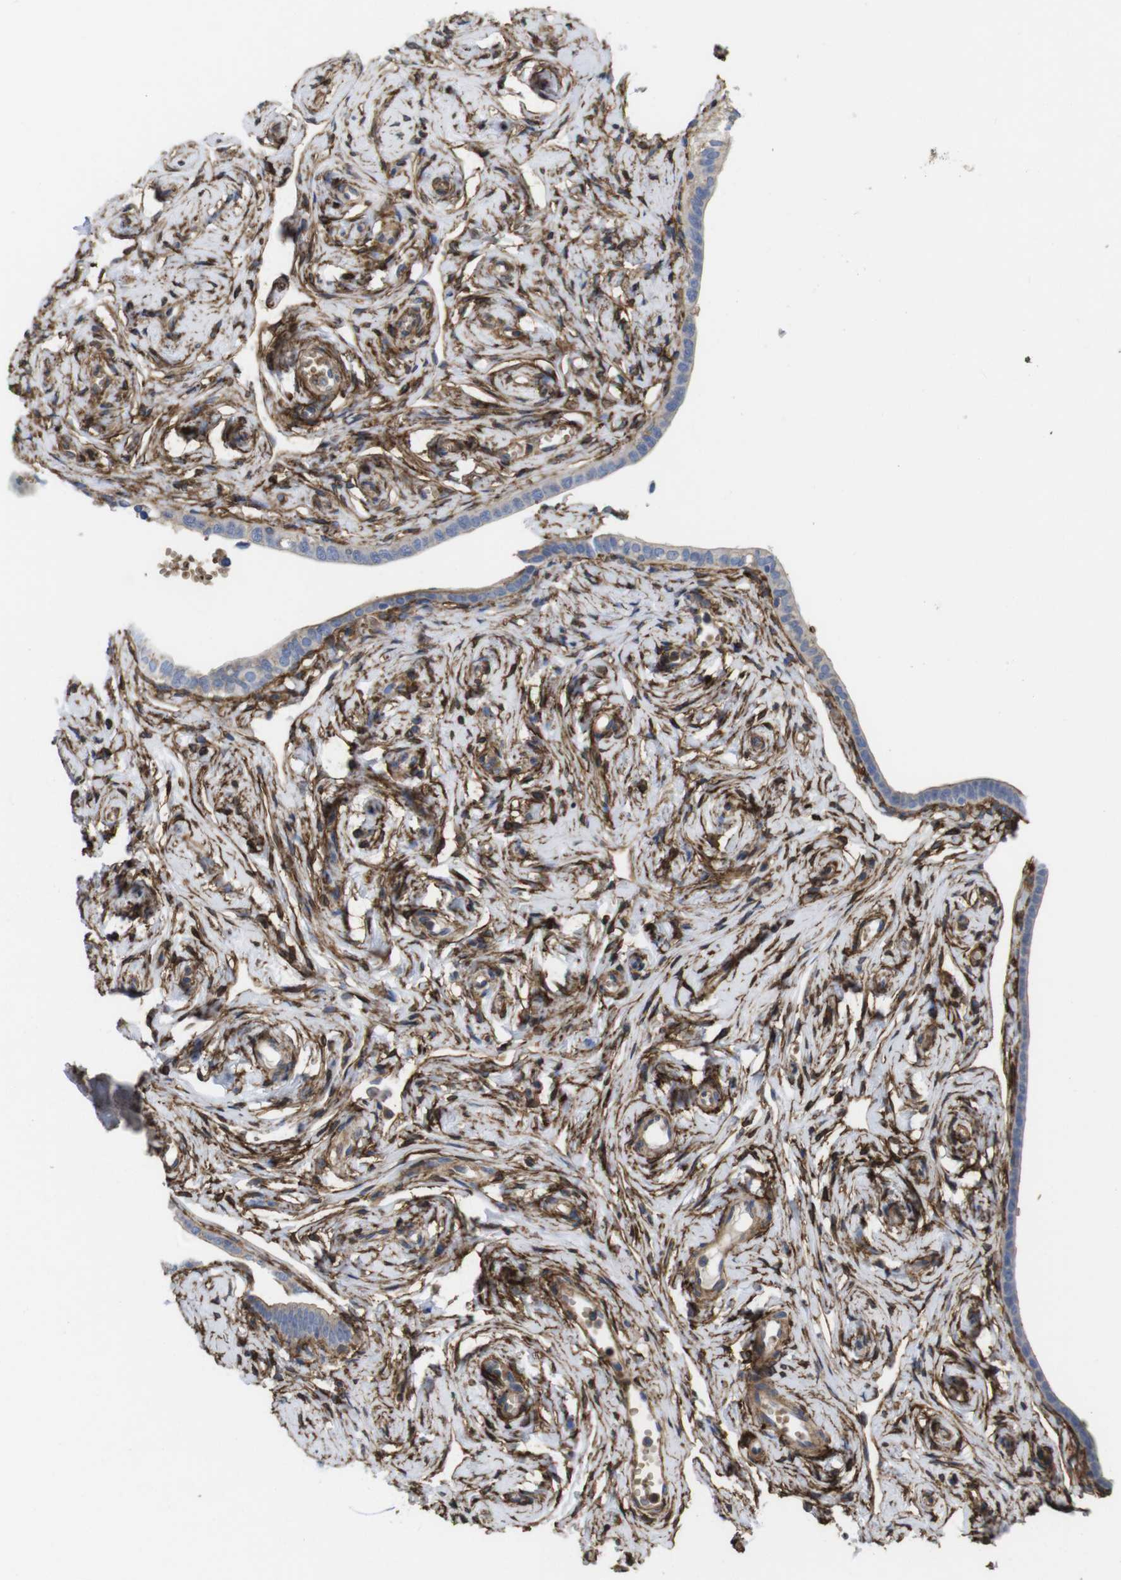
{"staining": {"intensity": "moderate", "quantity": ">75%", "location": "cytoplasmic/membranous"}, "tissue": "fallopian tube", "cell_type": "Glandular cells", "image_type": "normal", "snomed": [{"axis": "morphology", "description": "Normal tissue, NOS"}, {"axis": "topography", "description": "Fallopian tube"}], "caption": "Immunohistochemistry (IHC) of unremarkable human fallopian tube exhibits medium levels of moderate cytoplasmic/membranous staining in about >75% of glandular cells.", "gene": "CYBRD1", "patient": {"sex": "female", "age": 71}}